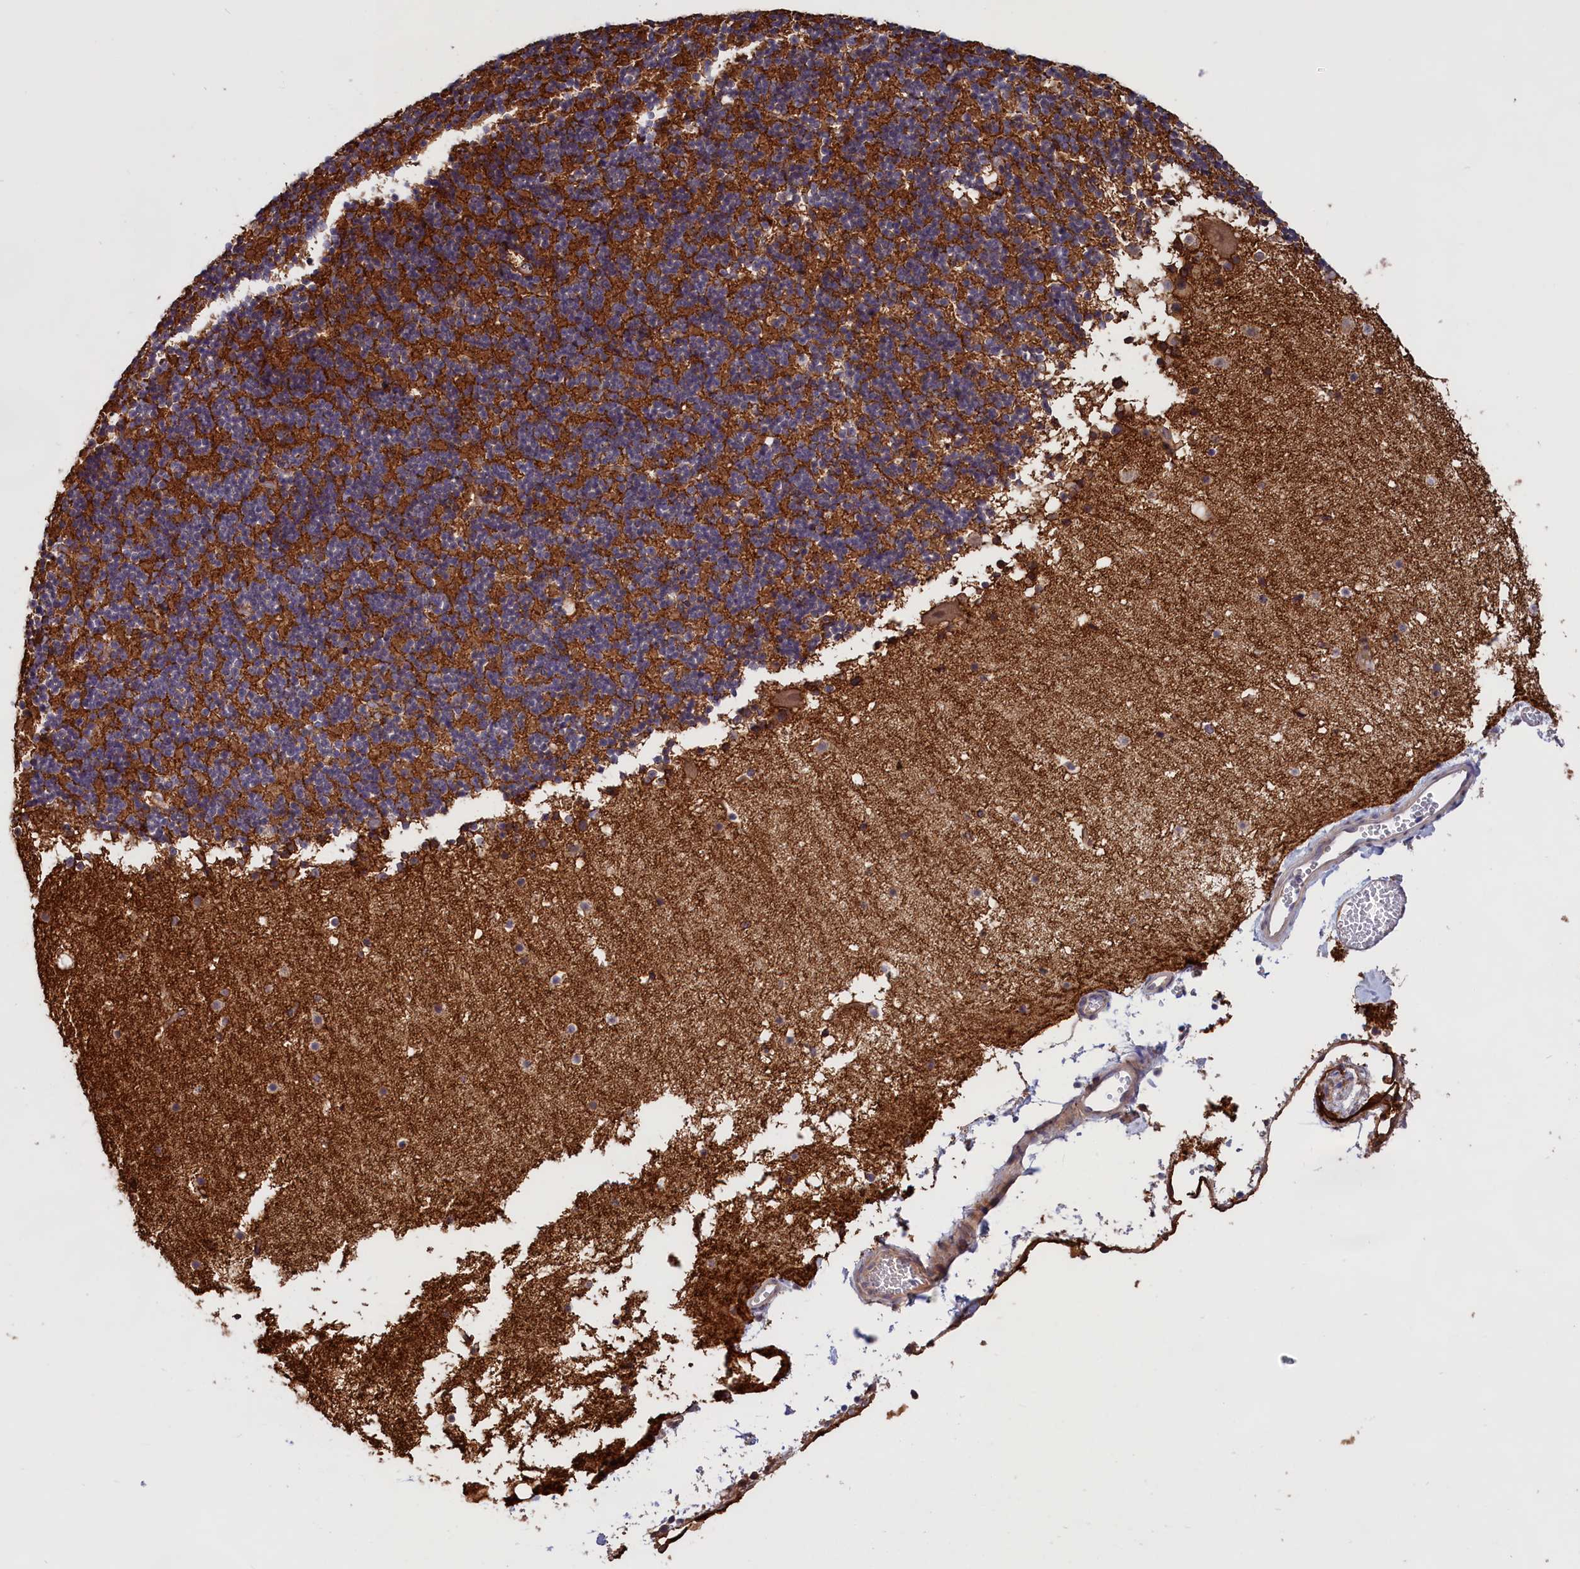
{"staining": {"intensity": "strong", "quantity": ">75%", "location": "cytoplasmic/membranous"}, "tissue": "cerebellum", "cell_type": "Cells in granular layer", "image_type": "normal", "snomed": [{"axis": "morphology", "description": "Normal tissue, NOS"}, {"axis": "topography", "description": "Cerebellum"}], "caption": "Benign cerebellum exhibits strong cytoplasmic/membranous expression in about >75% of cells in granular layer, visualized by immunohistochemistry. (IHC, brightfield microscopy, high magnification).", "gene": "DENND1B", "patient": {"sex": "male", "age": 57}}